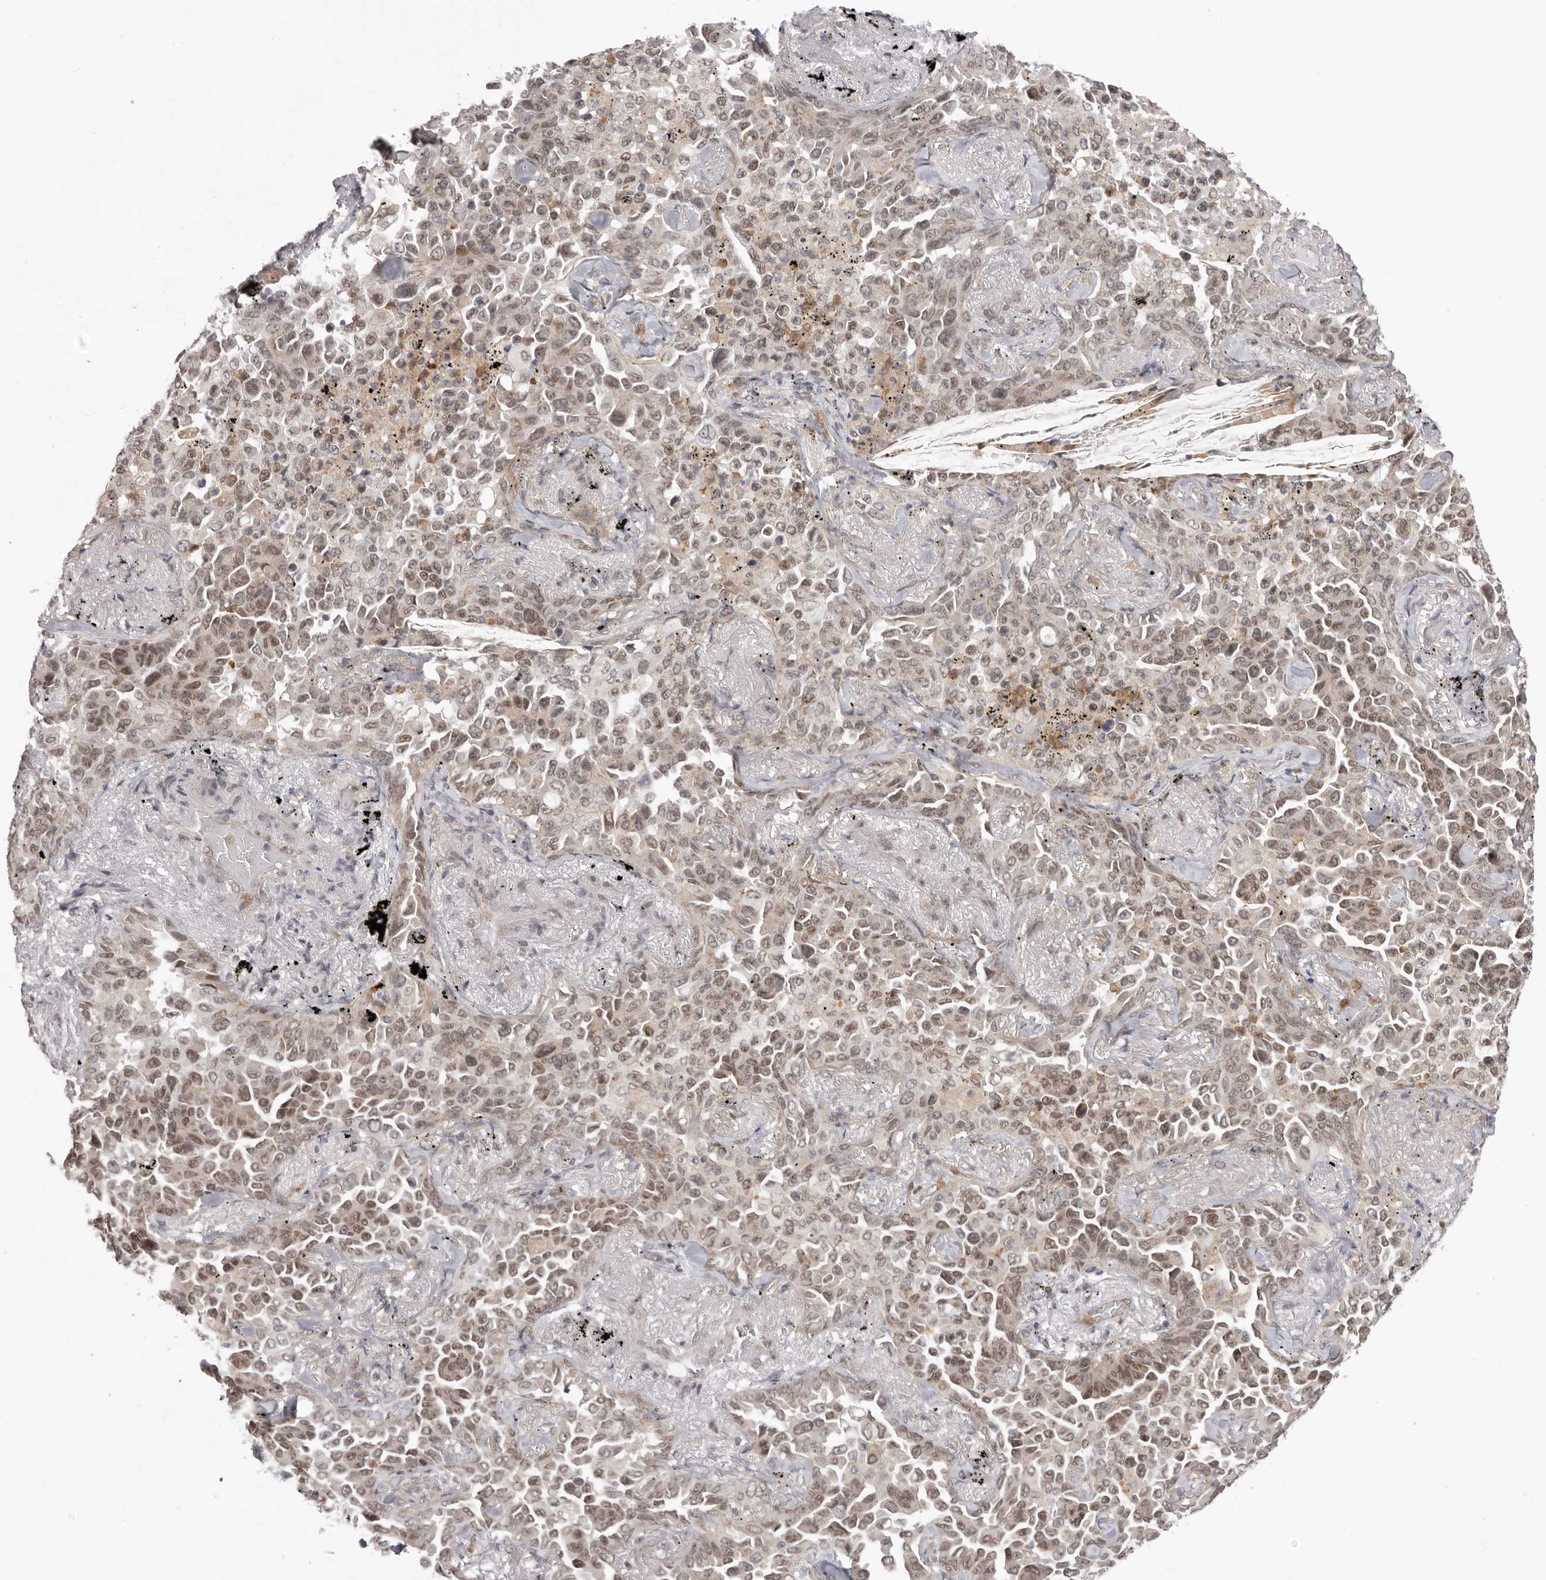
{"staining": {"intensity": "moderate", "quantity": ">75%", "location": "nuclear"}, "tissue": "lung cancer", "cell_type": "Tumor cells", "image_type": "cancer", "snomed": [{"axis": "morphology", "description": "Adenocarcinoma, NOS"}, {"axis": "topography", "description": "Lung"}], "caption": "Human lung cancer stained for a protein (brown) exhibits moderate nuclear positive positivity in about >75% of tumor cells.", "gene": "RNF2", "patient": {"sex": "female", "age": 67}}